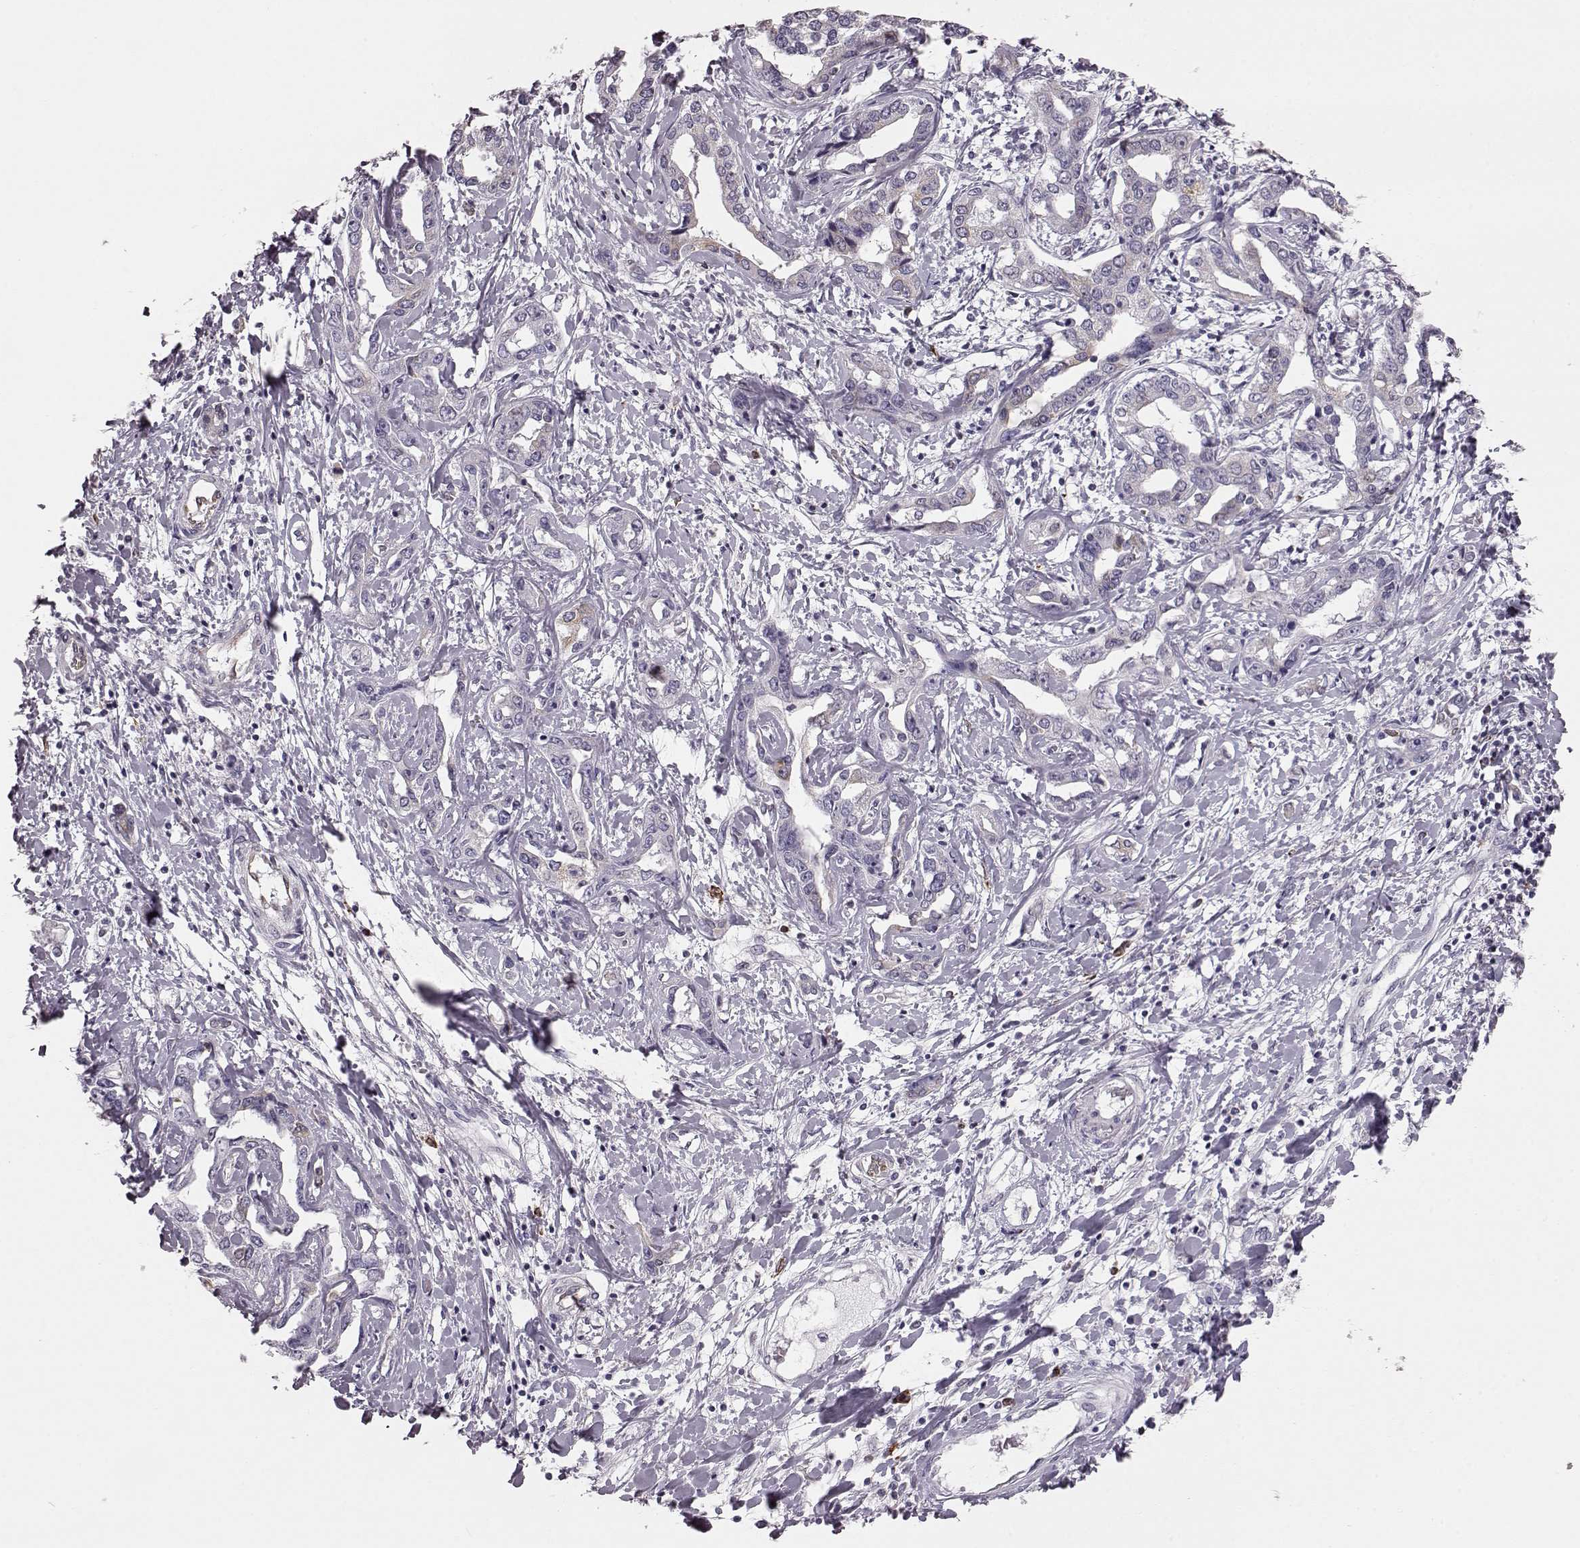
{"staining": {"intensity": "negative", "quantity": "none", "location": "none"}, "tissue": "liver cancer", "cell_type": "Tumor cells", "image_type": "cancer", "snomed": [{"axis": "morphology", "description": "Cholangiocarcinoma"}, {"axis": "topography", "description": "Liver"}], "caption": "Immunohistochemistry image of neoplastic tissue: liver cancer (cholangiocarcinoma) stained with DAB (3,3'-diaminobenzidine) exhibits no significant protein staining in tumor cells.", "gene": "ELOVL5", "patient": {"sex": "male", "age": 59}}